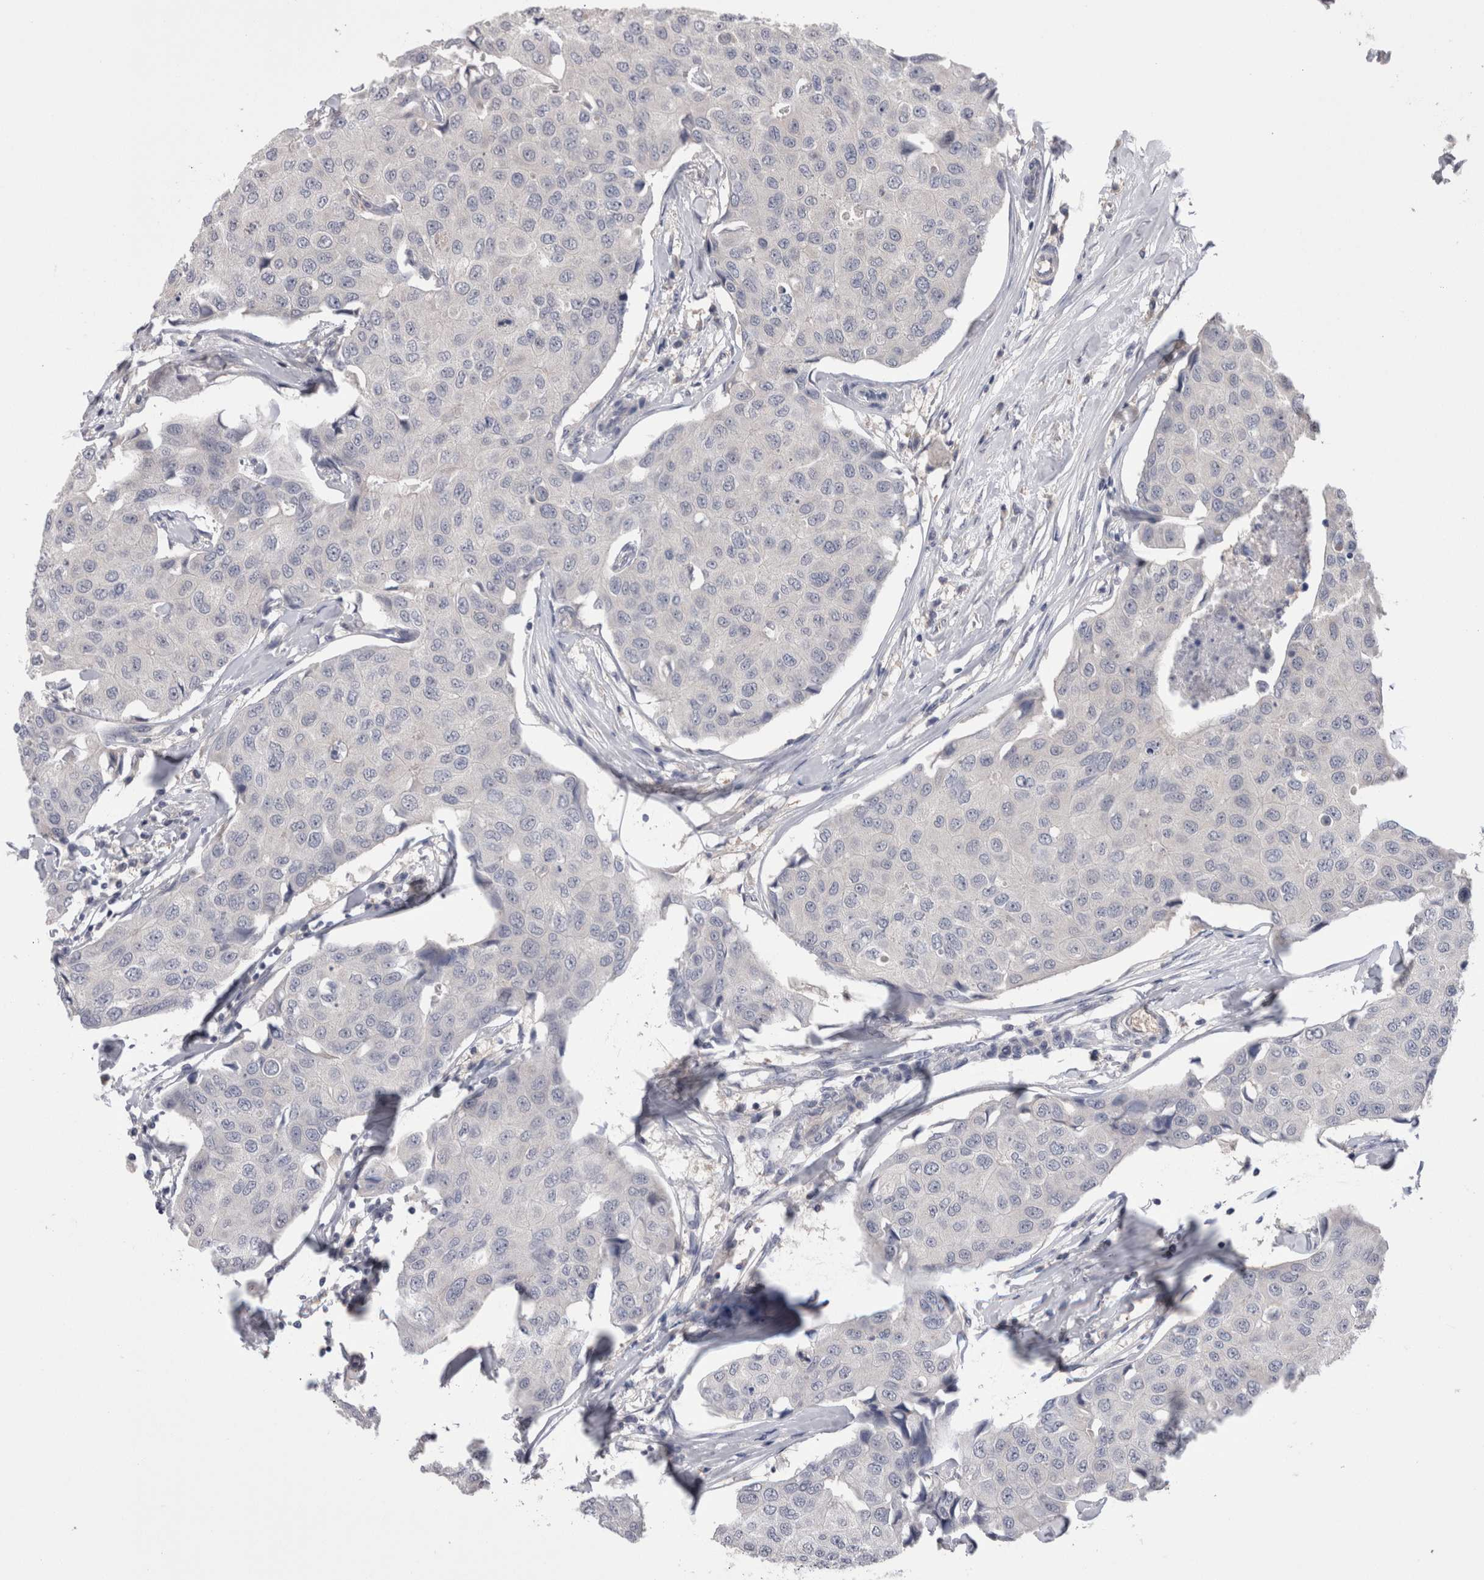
{"staining": {"intensity": "negative", "quantity": "none", "location": "none"}, "tissue": "breast cancer", "cell_type": "Tumor cells", "image_type": "cancer", "snomed": [{"axis": "morphology", "description": "Duct carcinoma"}, {"axis": "topography", "description": "Breast"}], "caption": "Micrograph shows no protein positivity in tumor cells of breast cancer (infiltrating ductal carcinoma) tissue.", "gene": "DCTN6", "patient": {"sex": "female", "age": 80}}